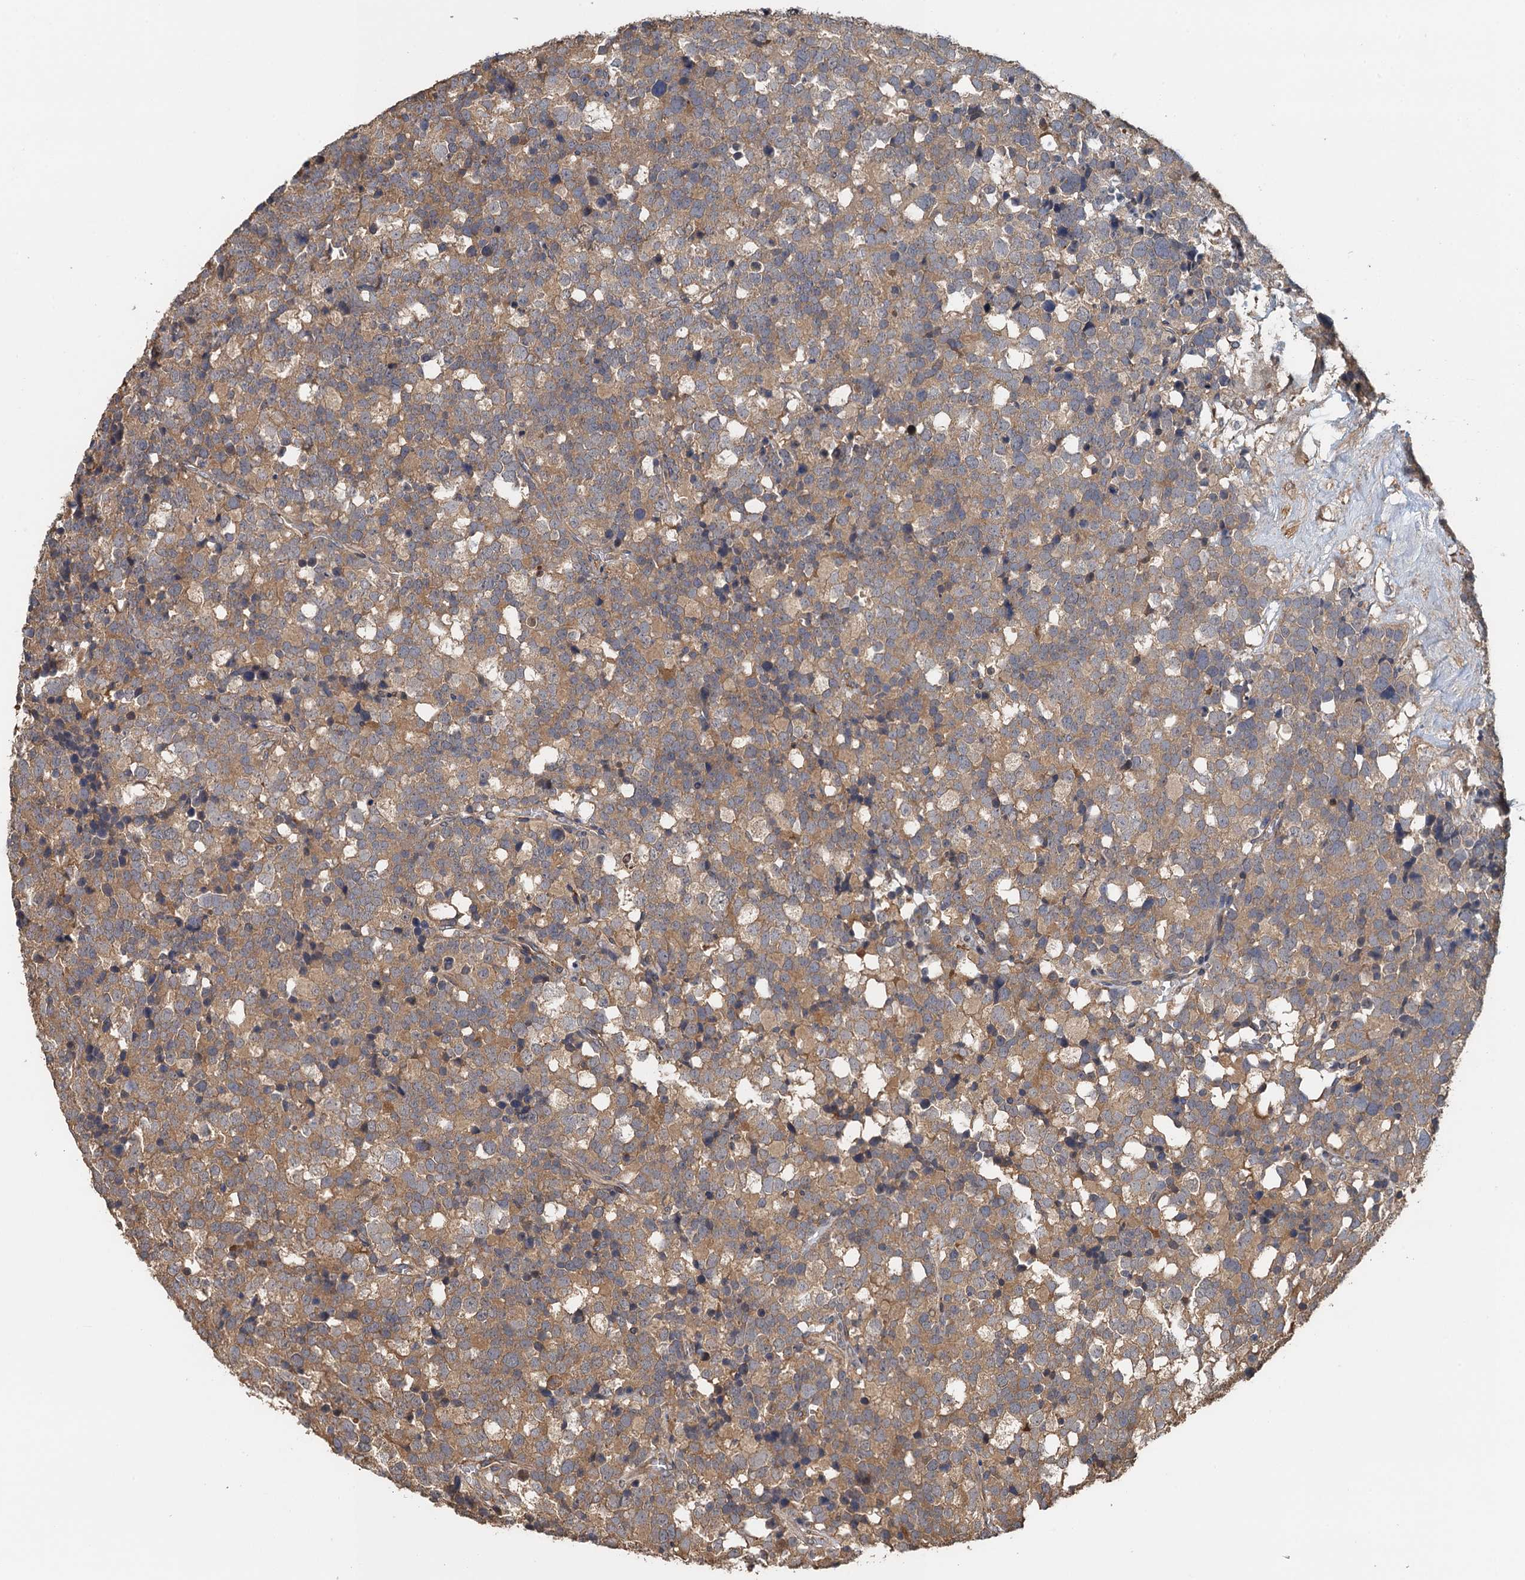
{"staining": {"intensity": "moderate", "quantity": ">75%", "location": "cytoplasmic/membranous"}, "tissue": "testis cancer", "cell_type": "Tumor cells", "image_type": "cancer", "snomed": [{"axis": "morphology", "description": "Seminoma, NOS"}, {"axis": "topography", "description": "Testis"}], "caption": "Immunohistochemical staining of seminoma (testis) demonstrates medium levels of moderate cytoplasmic/membranous protein expression in approximately >75% of tumor cells. (Brightfield microscopy of DAB IHC at high magnification).", "gene": "MEAK7", "patient": {"sex": "male", "age": 71}}